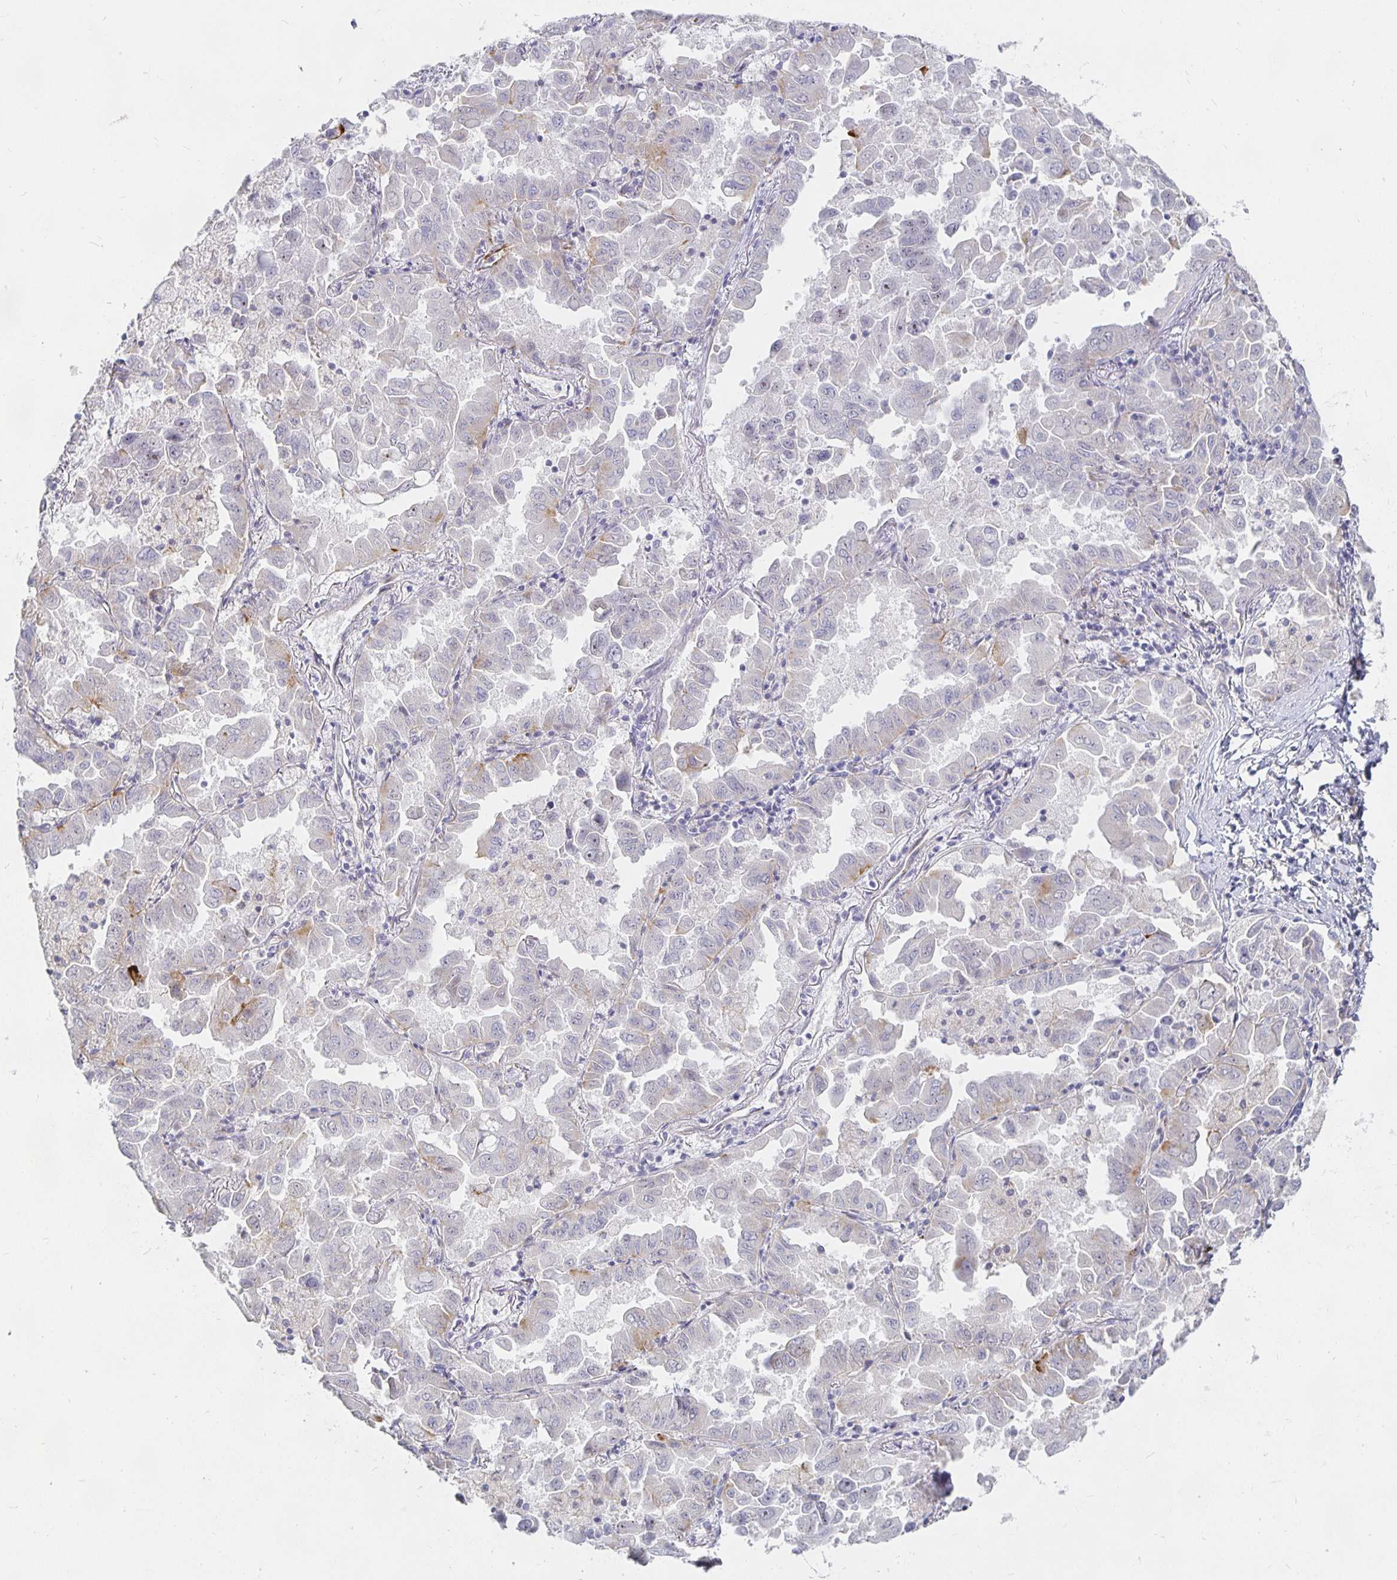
{"staining": {"intensity": "weak", "quantity": "<25%", "location": "cytoplasmic/membranous"}, "tissue": "lung cancer", "cell_type": "Tumor cells", "image_type": "cancer", "snomed": [{"axis": "morphology", "description": "Adenocarcinoma, NOS"}, {"axis": "topography", "description": "Lung"}], "caption": "The micrograph reveals no significant staining in tumor cells of lung adenocarcinoma.", "gene": "S100G", "patient": {"sex": "male", "age": 64}}